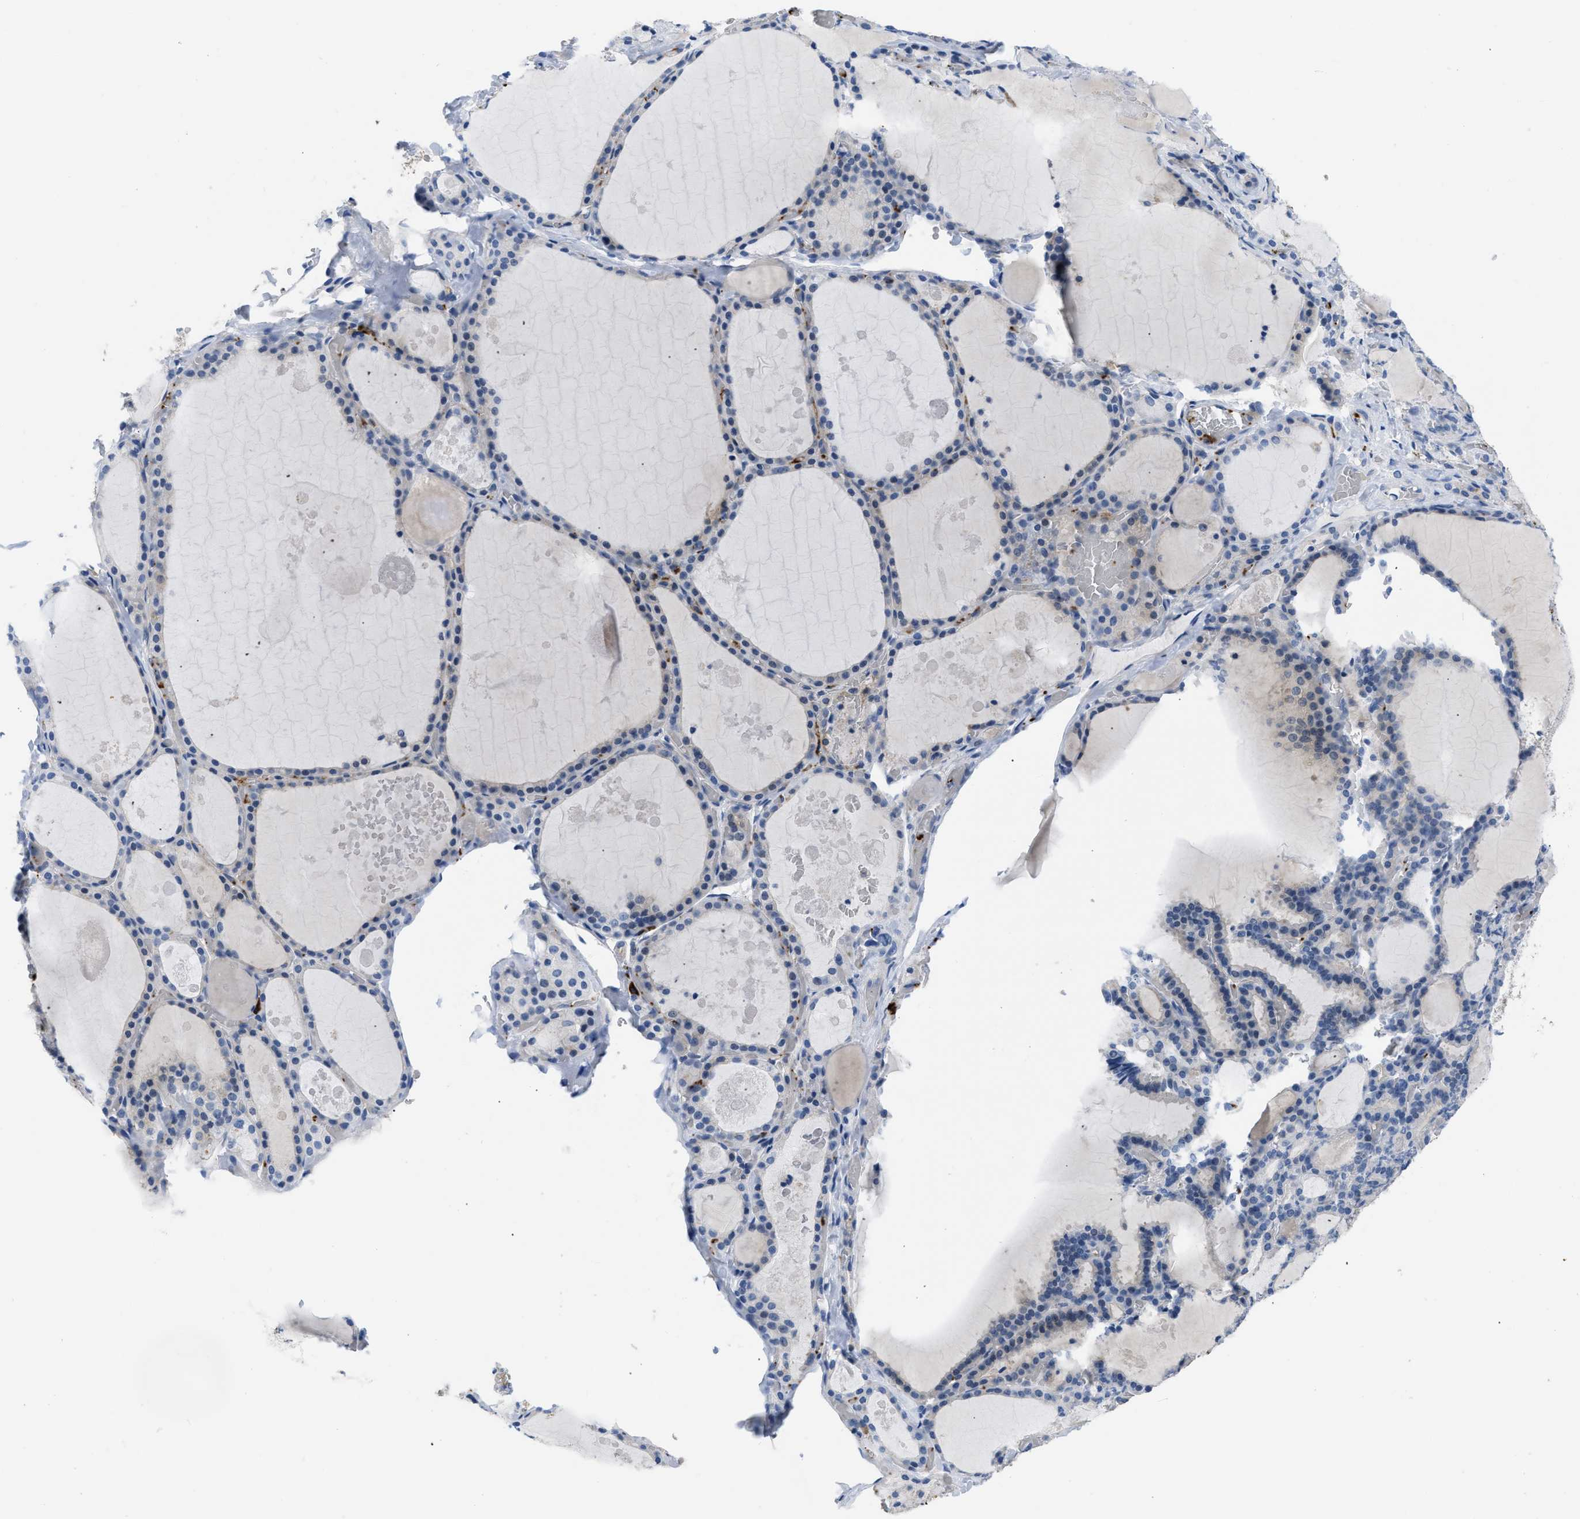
{"staining": {"intensity": "negative", "quantity": "none", "location": "none"}, "tissue": "thyroid gland", "cell_type": "Glandular cells", "image_type": "normal", "snomed": [{"axis": "morphology", "description": "Normal tissue, NOS"}, {"axis": "topography", "description": "Thyroid gland"}], "caption": "Immunohistochemical staining of normal thyroid gland reveals no significant positivity in glandular cells.", "gene": "FGF18", "patient": {"sex": "male", "age": 56}}